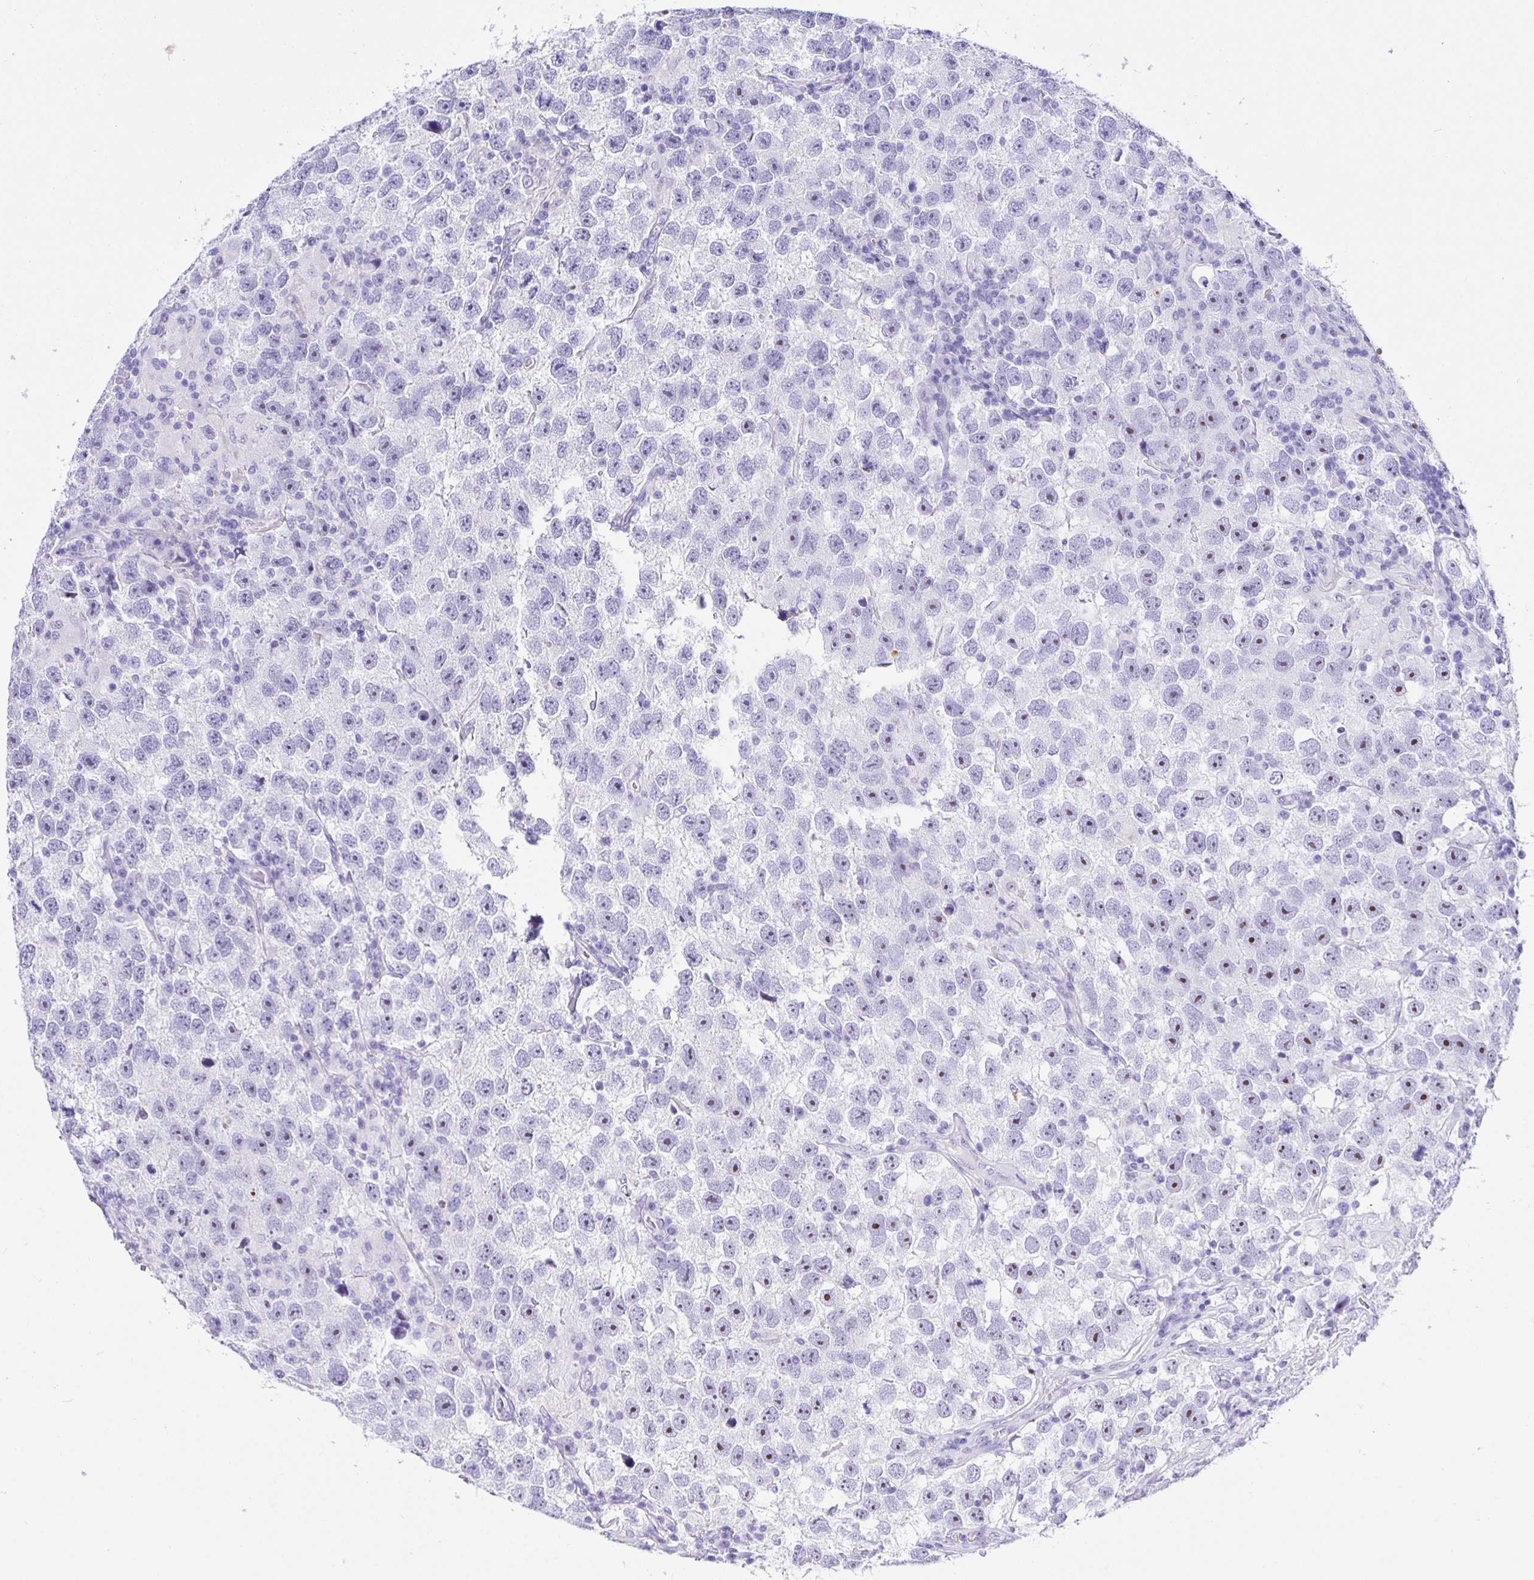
{"staining": {"intensity": "negative", "quantity": "none", "location": "none"}, "tissue": "testis cancer", "cell_type": "Tumor cells", "image_type": "cancer", "snomed": [{"axis": "morphology", "description": "Seminoma, NOS"}, {"axis": "topography", "description": "Testis"}], "caption": "IHC photomicrograph of testis cancer stained for a protein (brown), which displays no staining in tumor cells. The staining was performed using DAB to visualize the protein expression in brown, while the nuclei were stained in blue with hematoxylin (Magnification: 20x).", "gene": "PRAMEF19", "patient": {"sex": "male", "age": 26}}